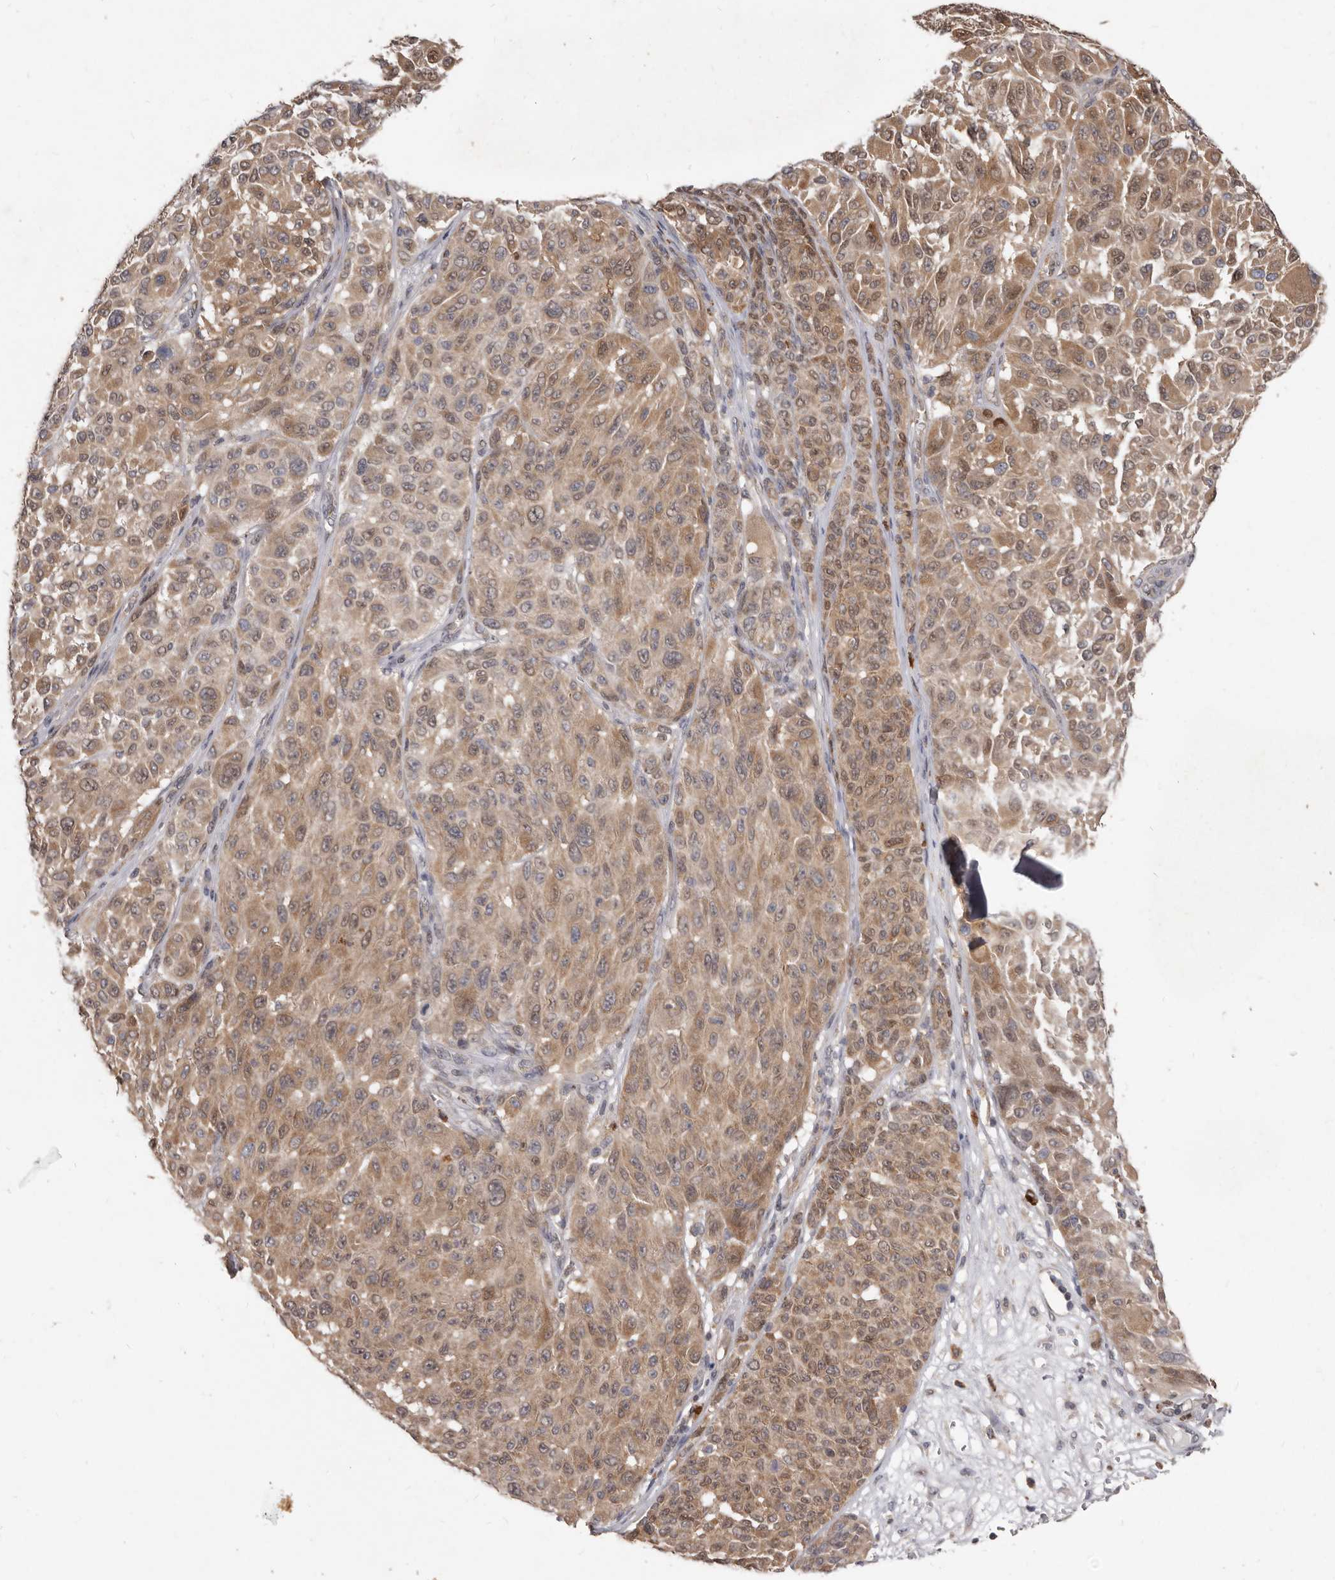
{"staining": {"intensity": "moderate", "quantity": ">75%", "location": "cytoplasmic/membranous,nuclear"}, "tissue": "melanoma", "cell_type": "Tumor cells", "image_type": "cancer", "snomed": [{"axis": "morphology", "description": "Malignant melanoma, NOS"}, {"axis": "topography", "description": "Skin"}], "caption": "Immunohistochemical staining of human malignant melanoma displays medium levels of moderate cytoplasmic/membranous and nuclear staining in about >75% of tumor cells. The protein is stained brown, and the nuclei are stained in blue (DAB IHC with brightfield microscopy, high magnification).", "gene": "ACLY", "patient": {"sex": "male", "age": 83}}